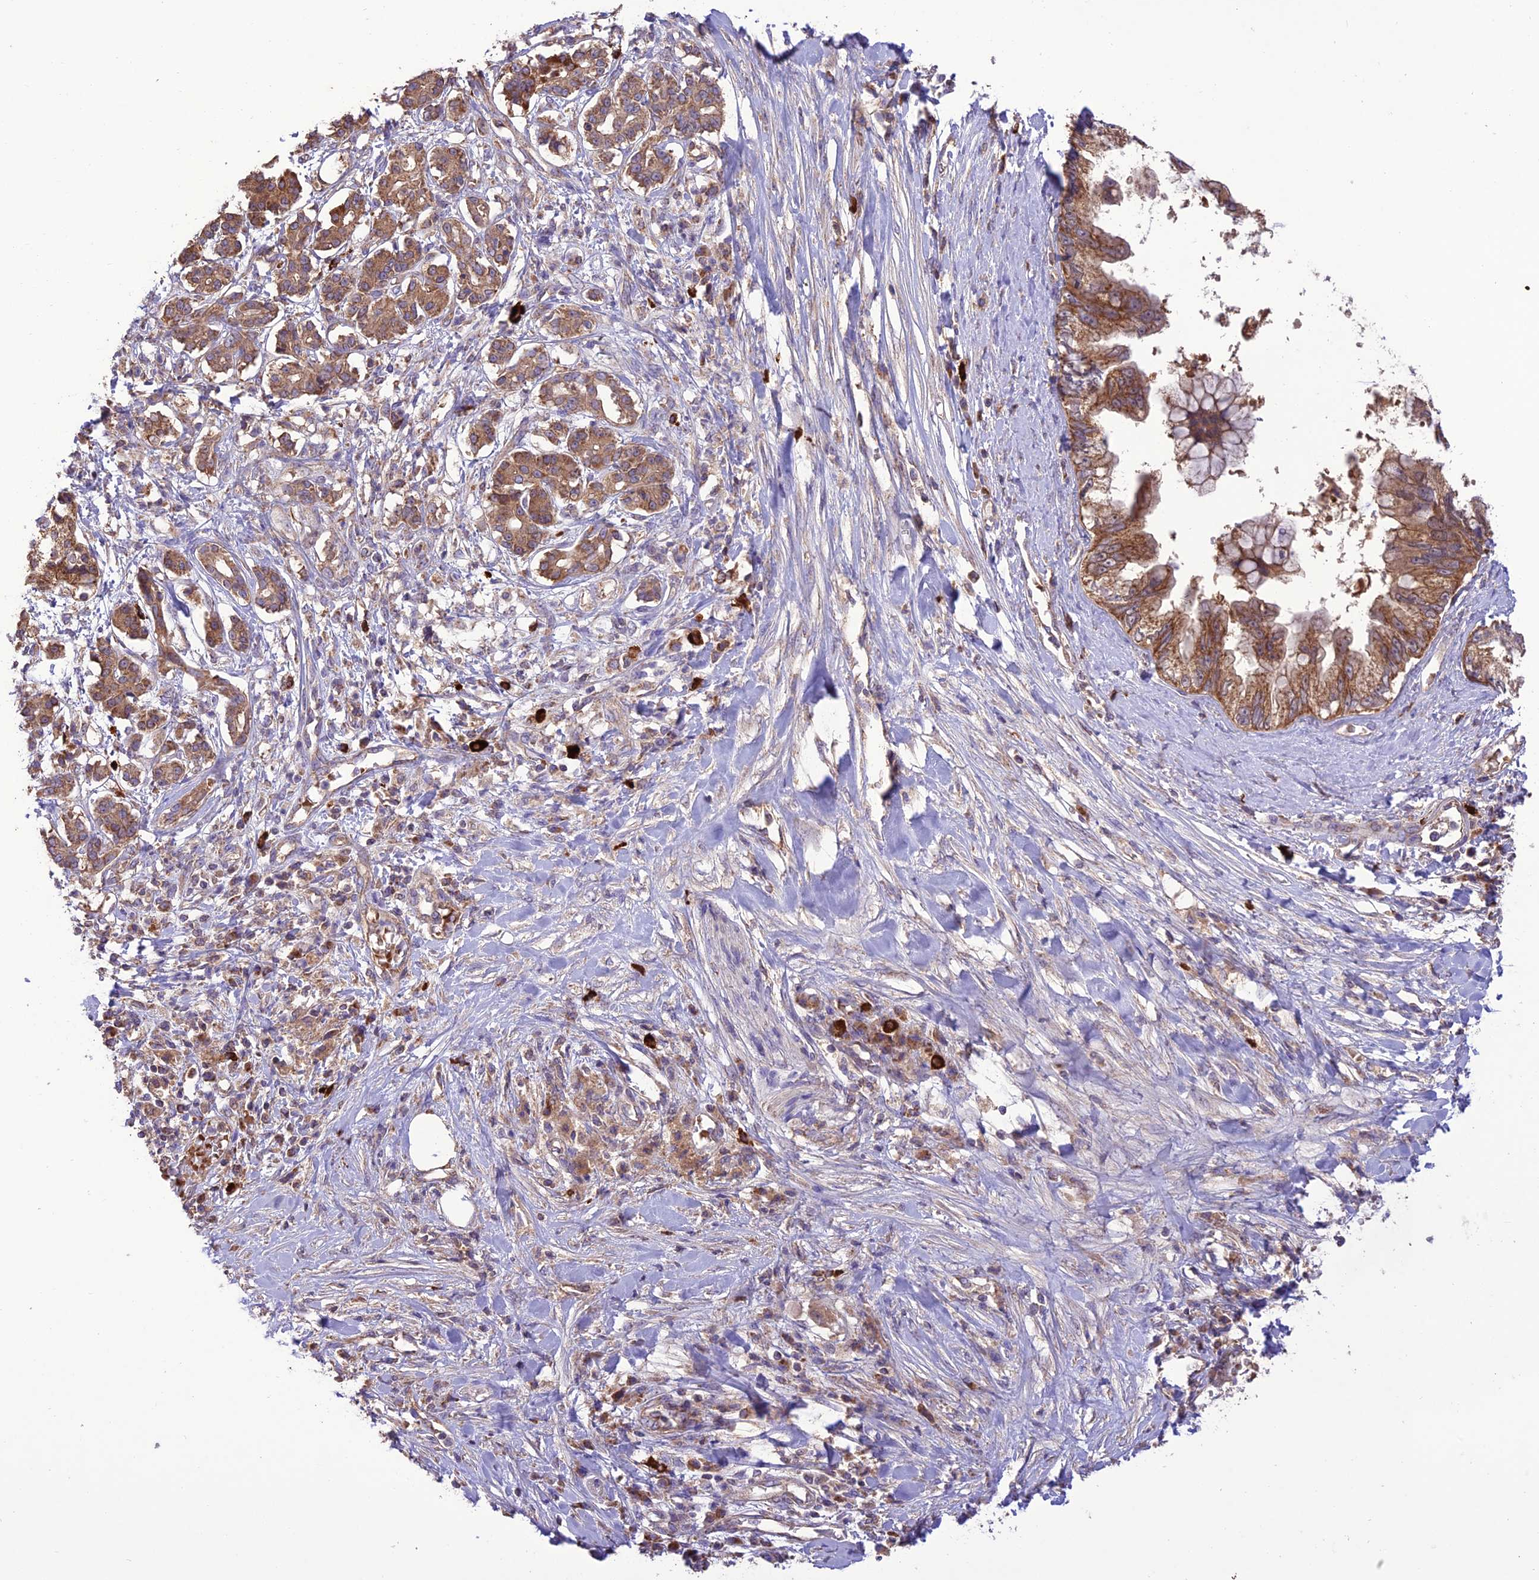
{"staining": {"intensity": "moderate", "quantity": ">75%", "location": "cytoplasmic/membranous"}, "tissue": "pancreatic cancer", "cell_type": "Tumor cells", "image_type": "cancer", "snomed": [{"axis": "morphology", "description": "Adenocarcinoma, NOS"}, {"axis": "topography", "description": "Pancreas"}], "caption": "Immunohistochemical staining of adenocarcinoma (pancreatic) reveals moderate cytoplasmic/membranous protein positivity in approximately >75% of tumor cells.", "gene": "NDUFAF1", "patient": {"sex": "female", "age": 56}}